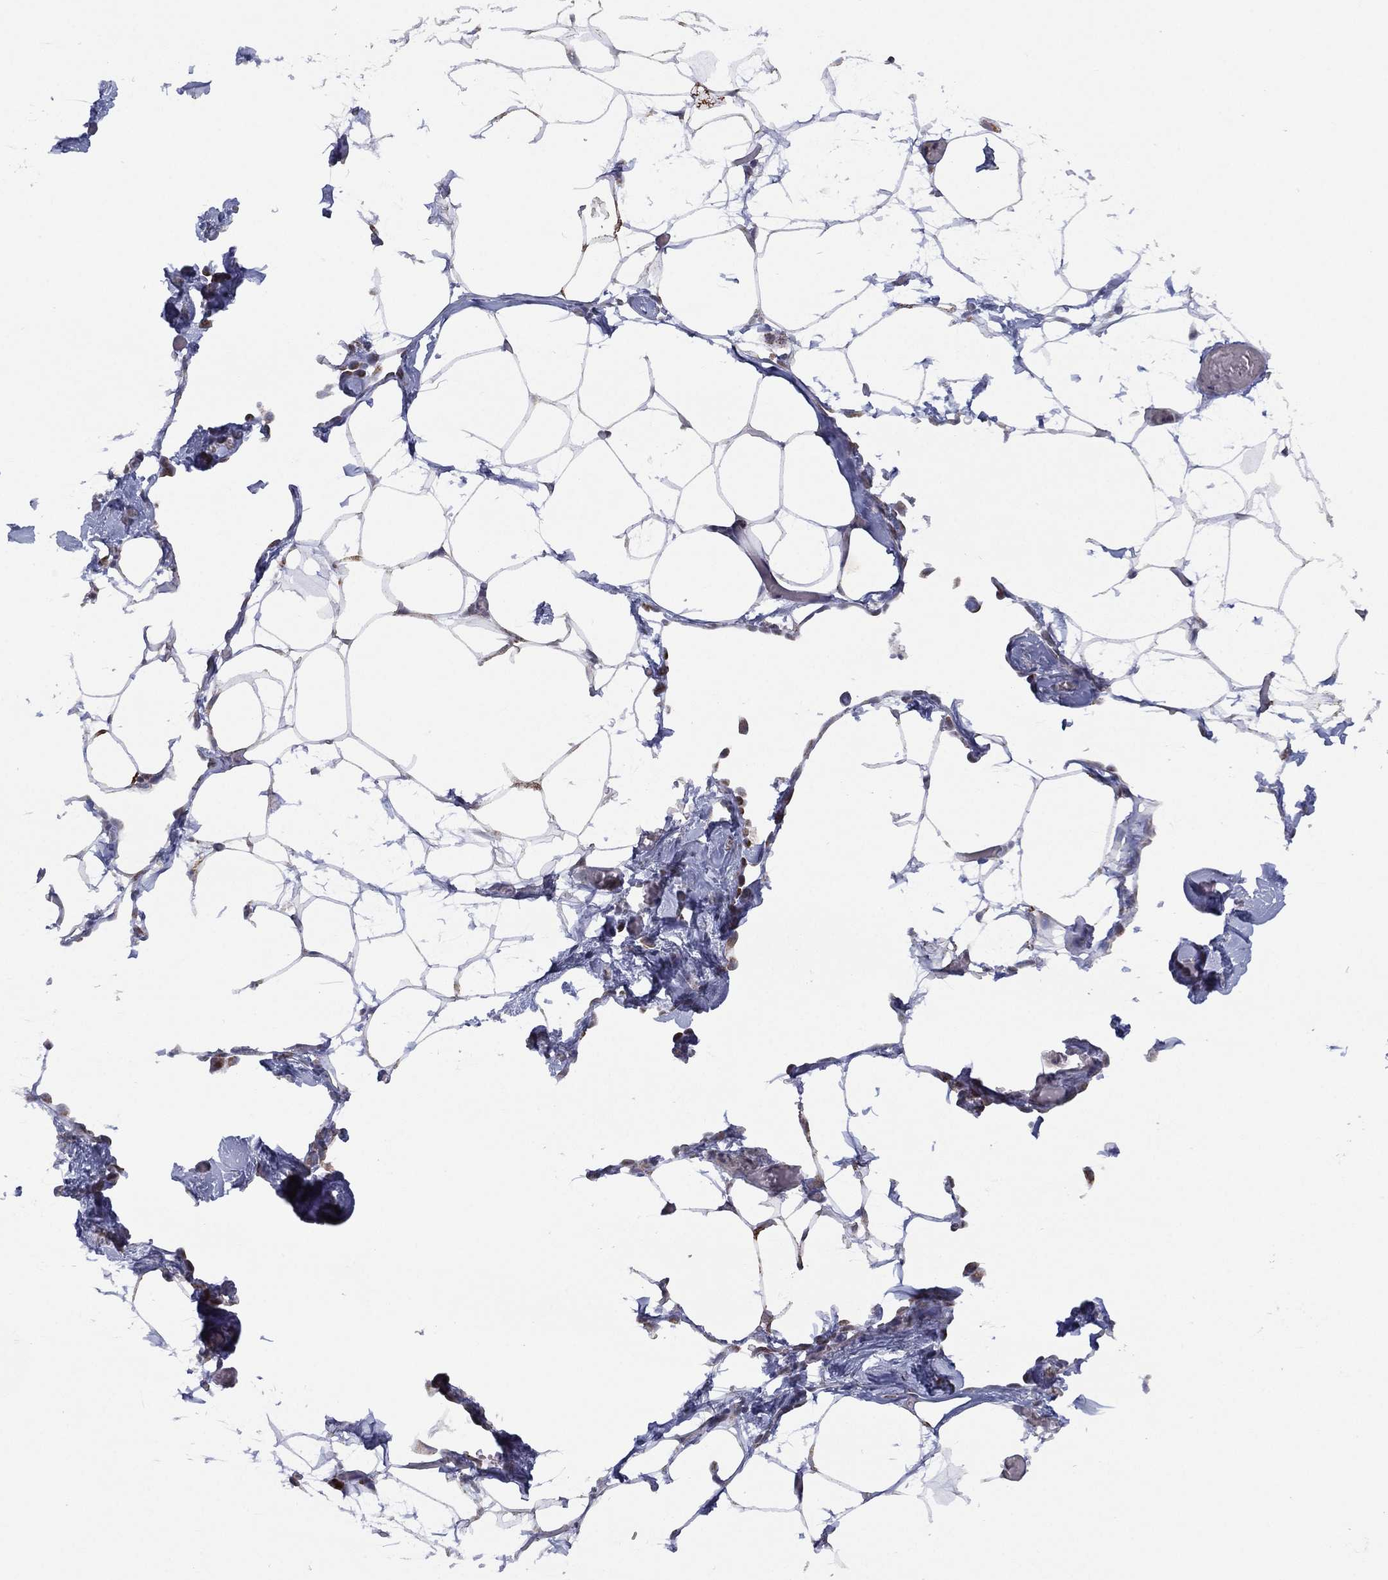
{"staining": {"intensity": "negative", "quantity": "none", "location": "none"}, "tissue": "adipose tissue", "cell_type": "Adipocytes", "image_type": "normal", "snomed": [{"axis": "morphology", "description": "Normal tissue, NOS"}, {"axis": "topography", "description": "Adipose tissue"}], "caption": "DAB immunohistochemical staining of normal adipose tissue shows no significant positivity in adipocytes.", "gene": "PPP2R5A", "patient": {"sex": "male", "age": 57}}